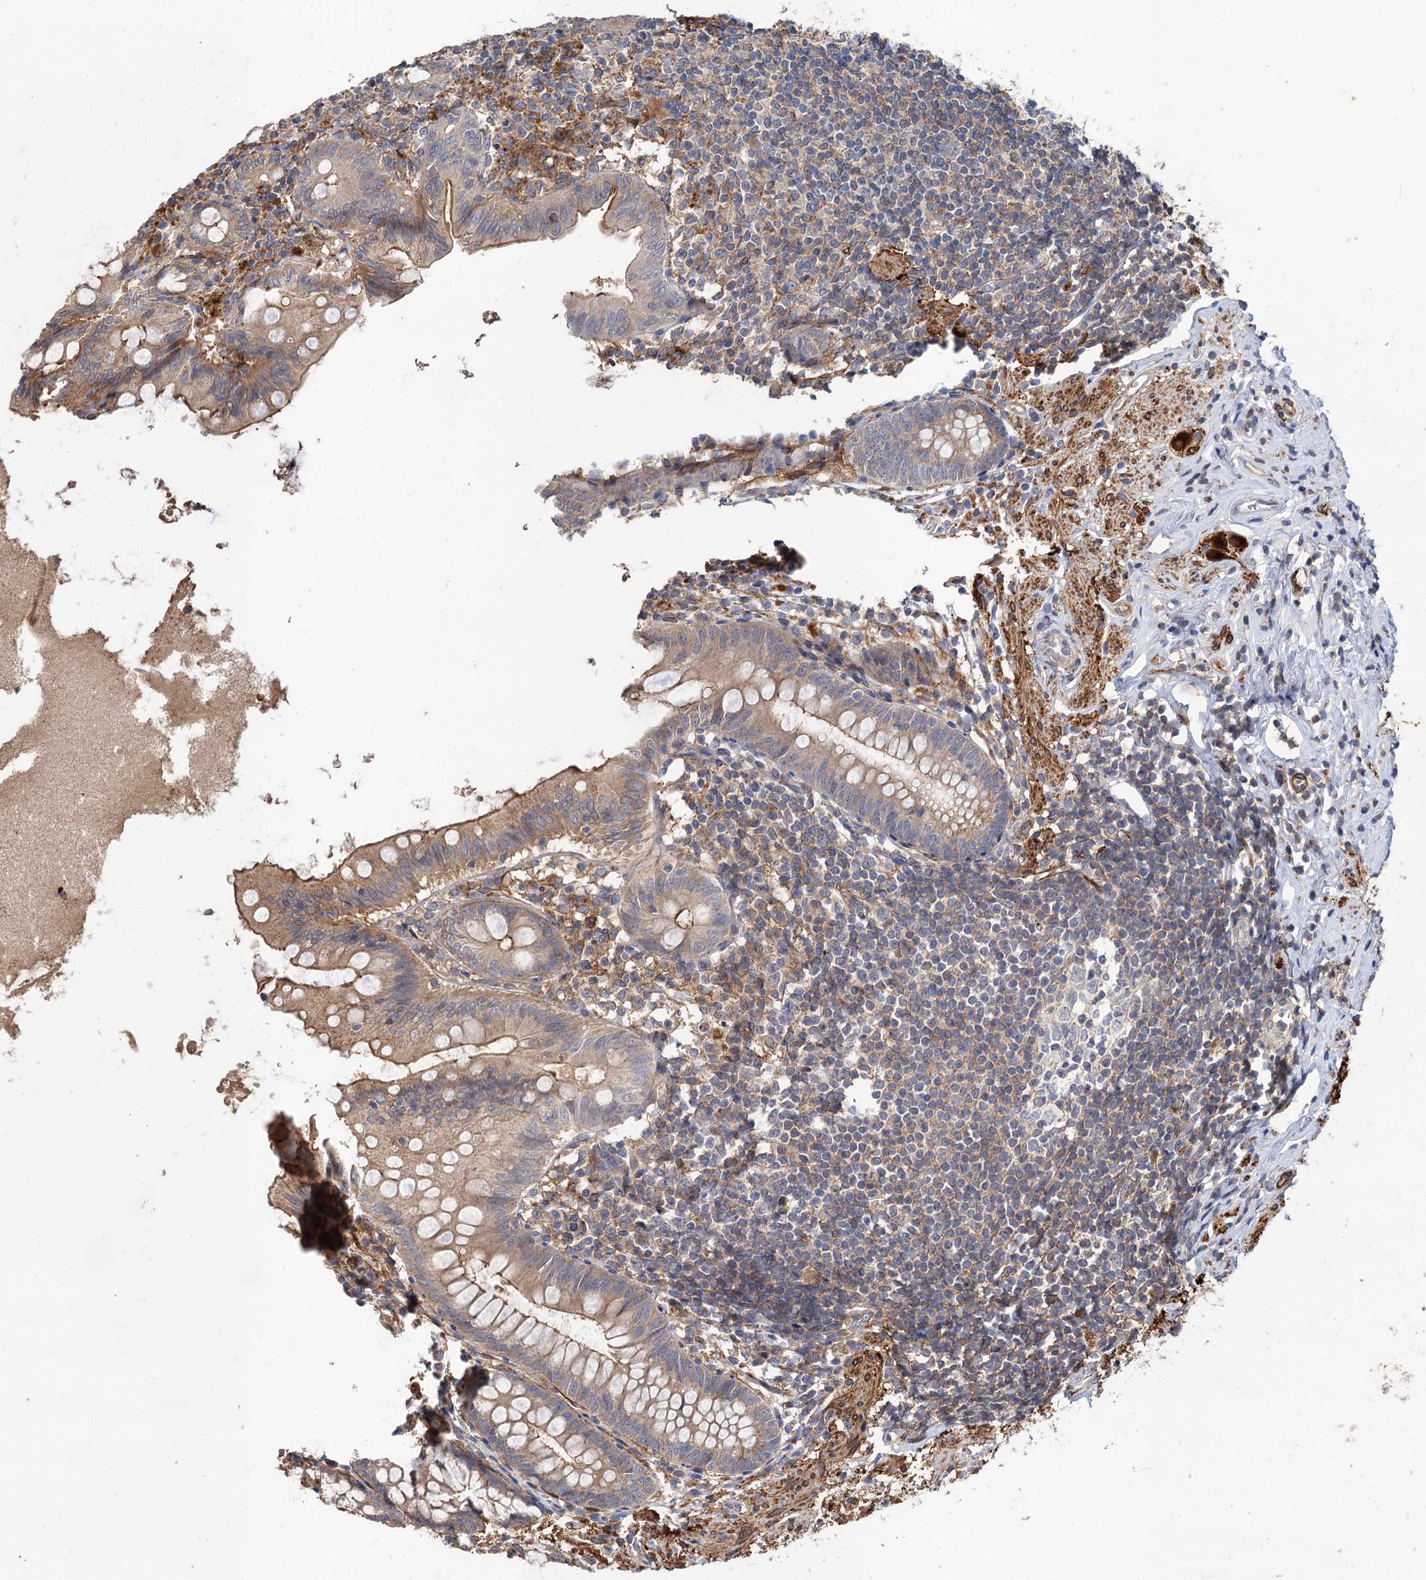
{"staining": {"intensity": "moderate", "quantity": "25%-75%", "location": "cytoplasmic/membranous"}, "tissue": "appendix", "cell_type": "Glandular cells", "image_type": "normal", "snomed": [{"axis": "morphology", "description": "Normal tissue, NOS"}, {"axis": "topography", "description": "Appendix"}], "caption": "Immunohistochemistry (DAB (3,3'-diaminobenzidine)) staining of normal human appendix displays moderate cytoplasmic/membranous protein expression in about 25%-75% of glandular cells. (Stains: DAB in brown, nuclei in blue, Microscopy: brightfield microscopy at high magnification).", "gene": "FBXW8", "patient": {"sex": "female", "age": 51}}